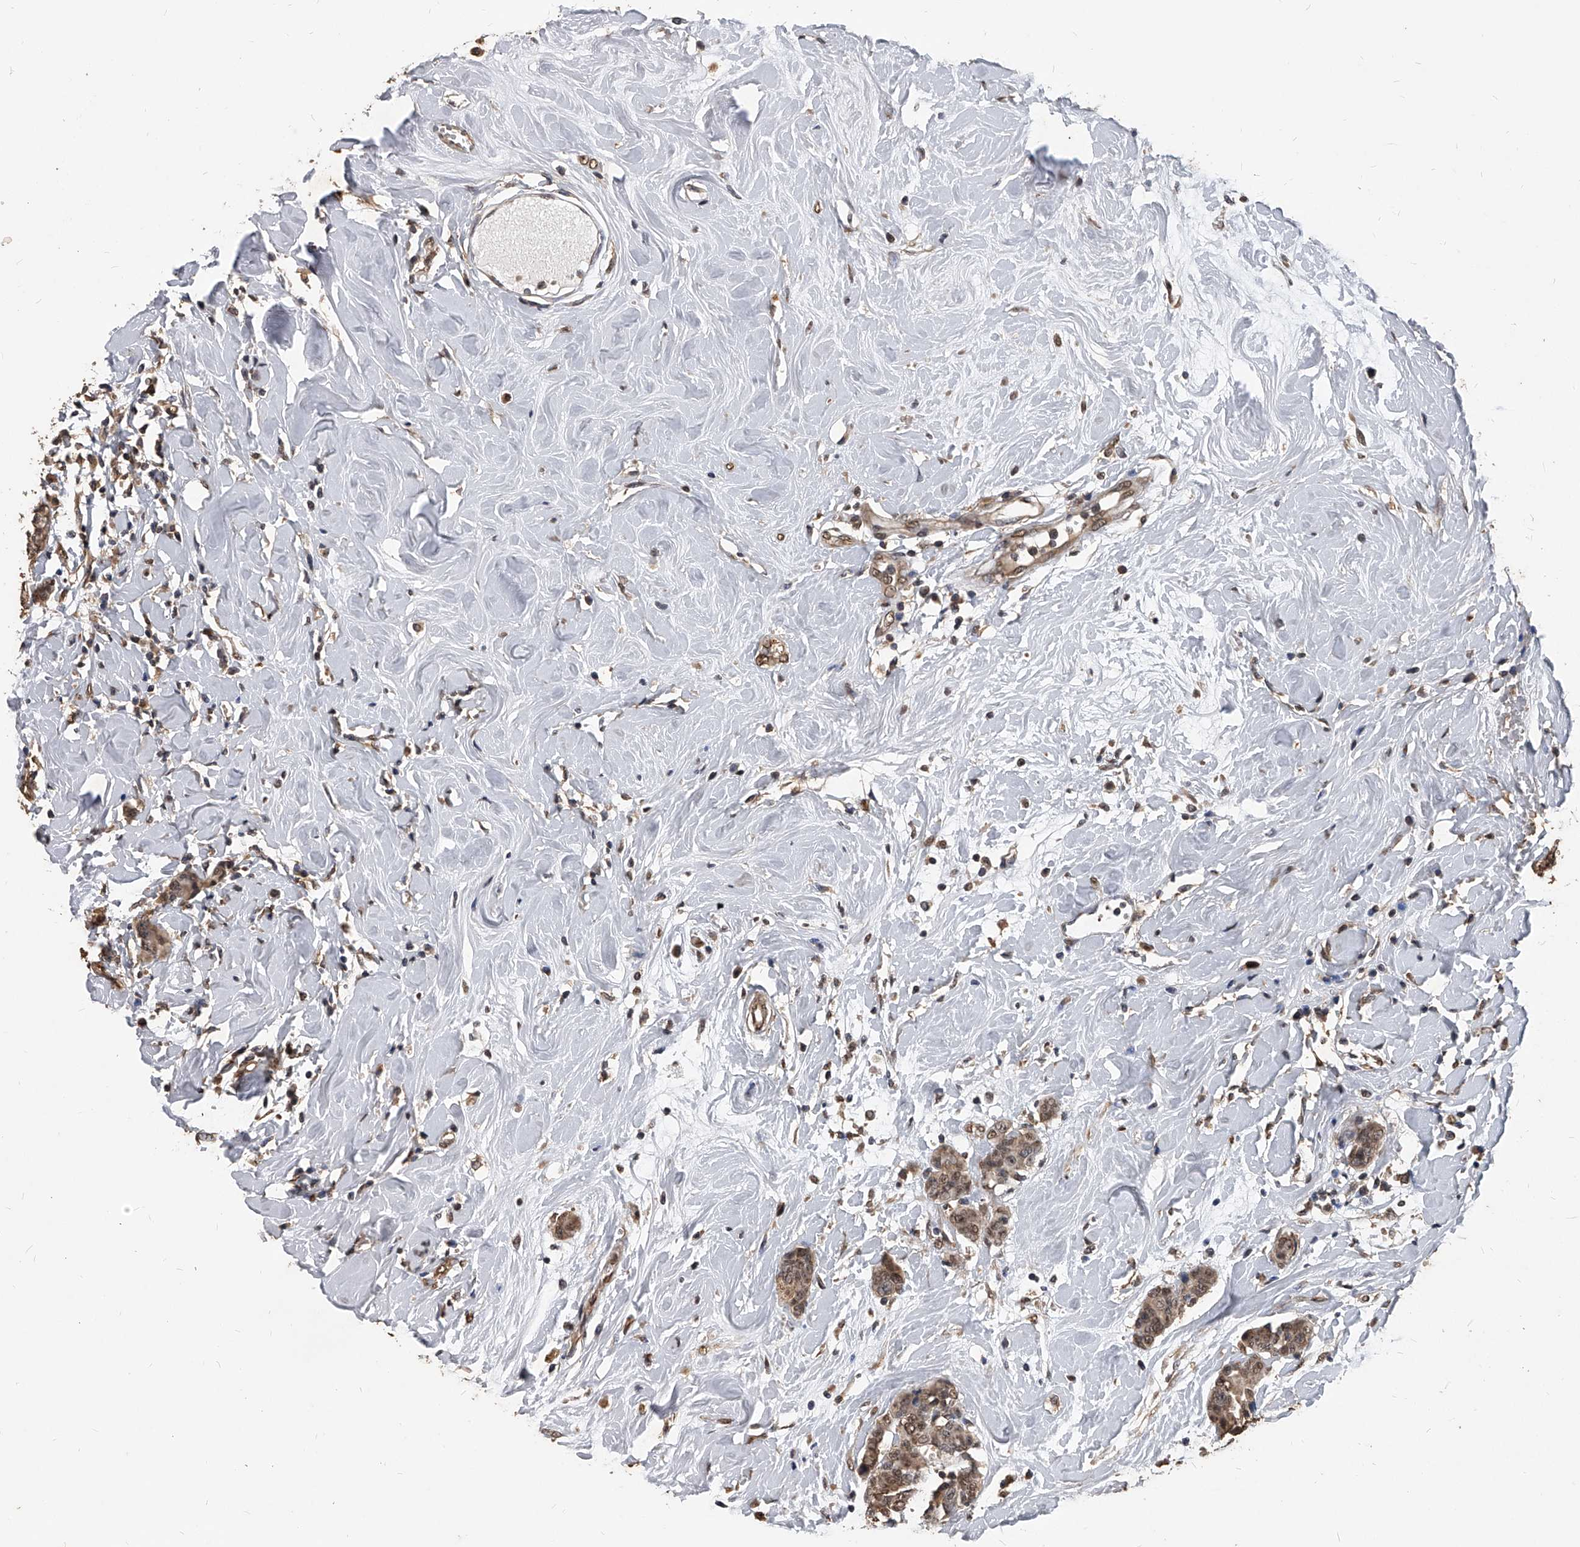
{"staining": {"intensity": "moderate", "quantity": ">75%", "location": "cytoplasmic/membranous,nuclear"}, "tissue": "breast cancer", "cell_type": "Tumor cells", "image_type": "cancer", "snomed": [{"axis": "morphology", "description": "Normal tissue, NOS"}, {"axis": "morphology", "description": "Duct carcinoma"}, {"axis": "topography", "description": "Breast"}], "caption": "Immunohistochemical staining of human infiltrating ductal carcinoma (breast) demonstrates medium levels of moderate cytoplasmic/membranous and nuclear staining in approximately >75% of tumor cells.", "gene": "FBXL4", "patient": {"sex": "female", "age": 40}}